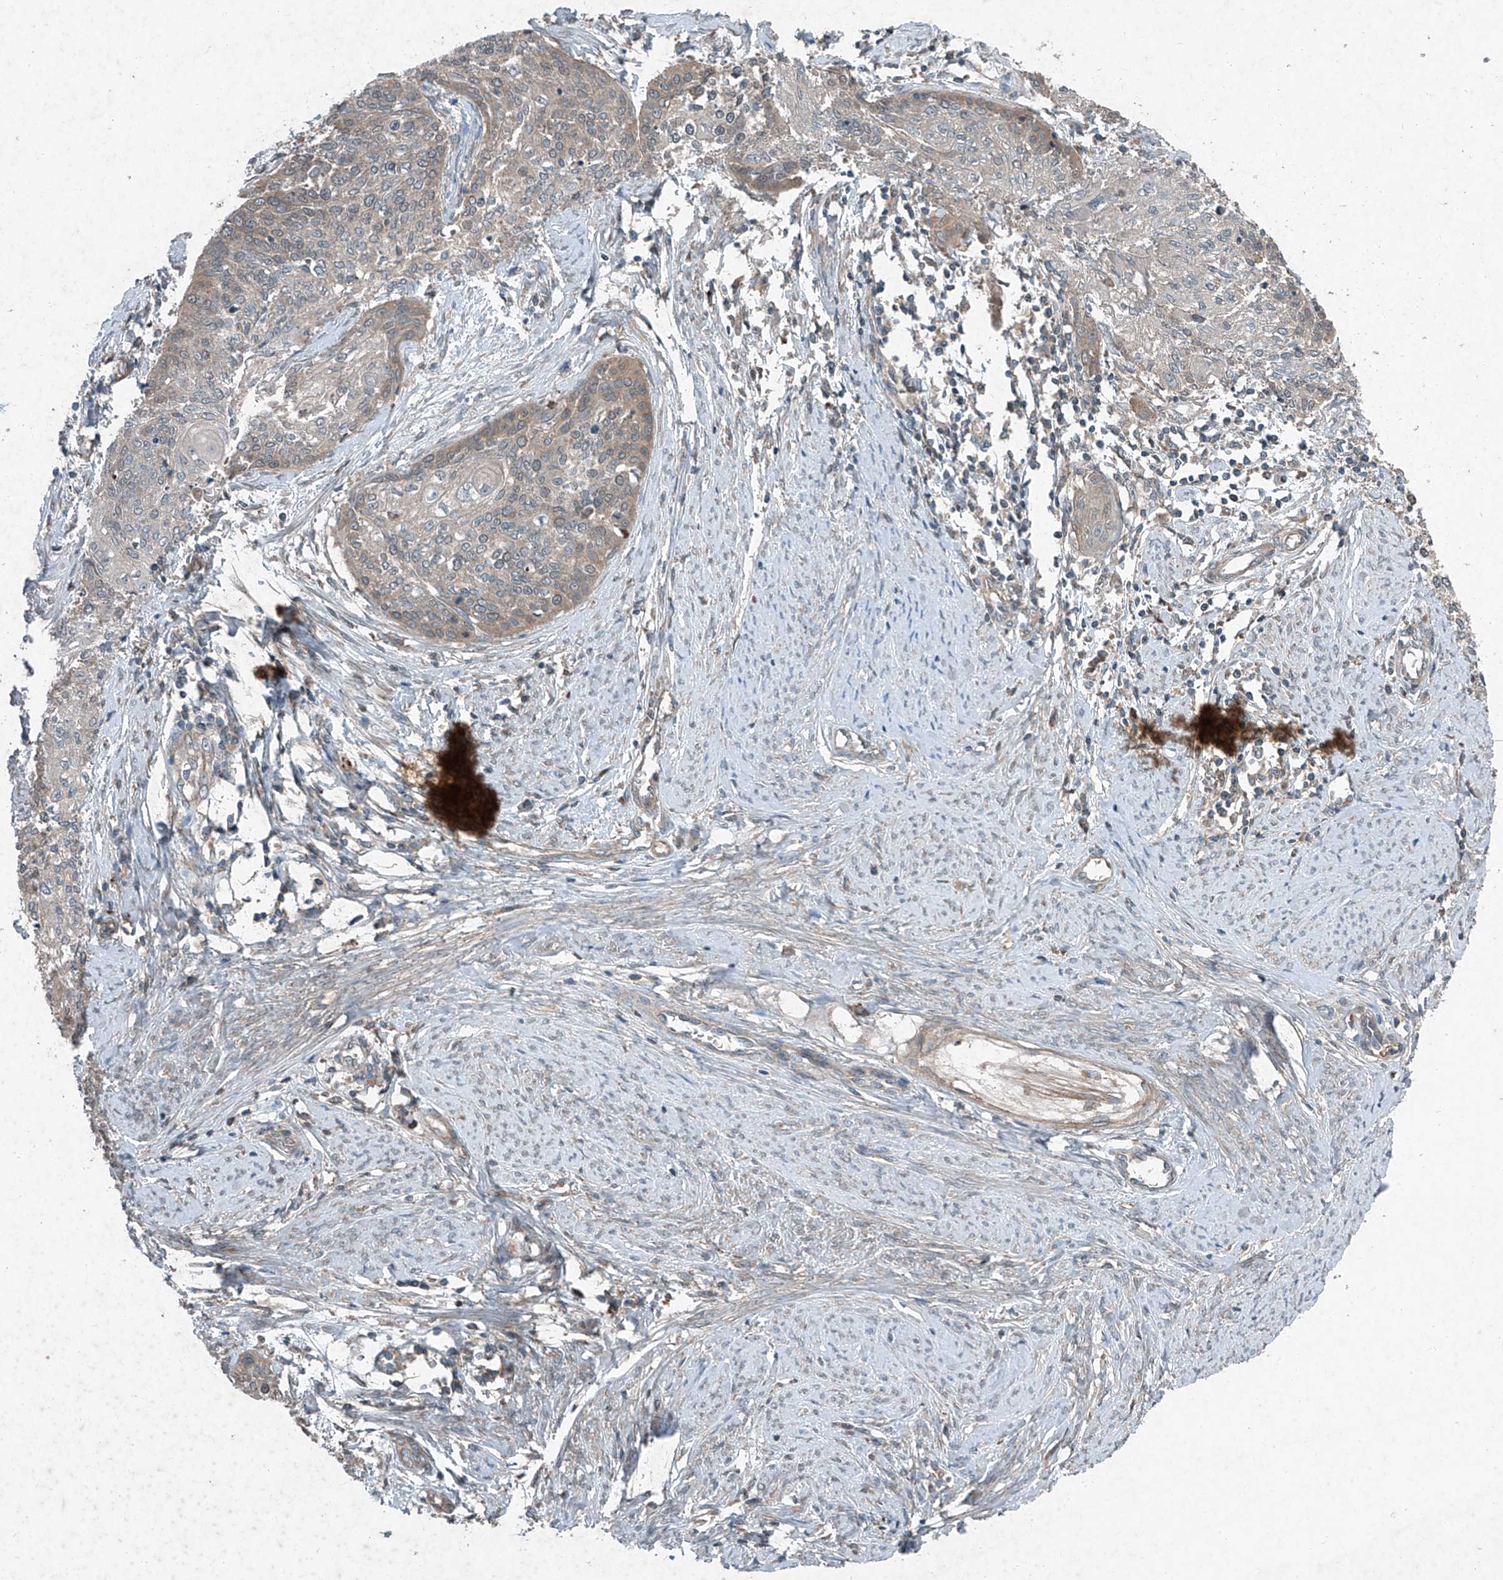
{"staining": {"intensity": "weak", "quantity": ">75%", "location": "cytoplasmic/membranous"}, "tissue": "cervical cancer", "cell_type": "Tumor cells", "image_type": "cancer", "snomed": [{"axis": "morphology", "description": "Squamous cell carcinoma, NOS"}, {"axis": "topography", "description": "Cervix"}], "caption": "Protein staining by immunohistochemistry reveals weak cytoplasmic/membranous positivity in about >75% of tumor cells in squamous cell carcinoma (cervical). The protein is stained brown, and the nuclei are stained in blue (DAB IHC with brightfield microscopy, high magnification).", "gene": "FOXRED2", "patient": {"sex": "female", "age": 37}}